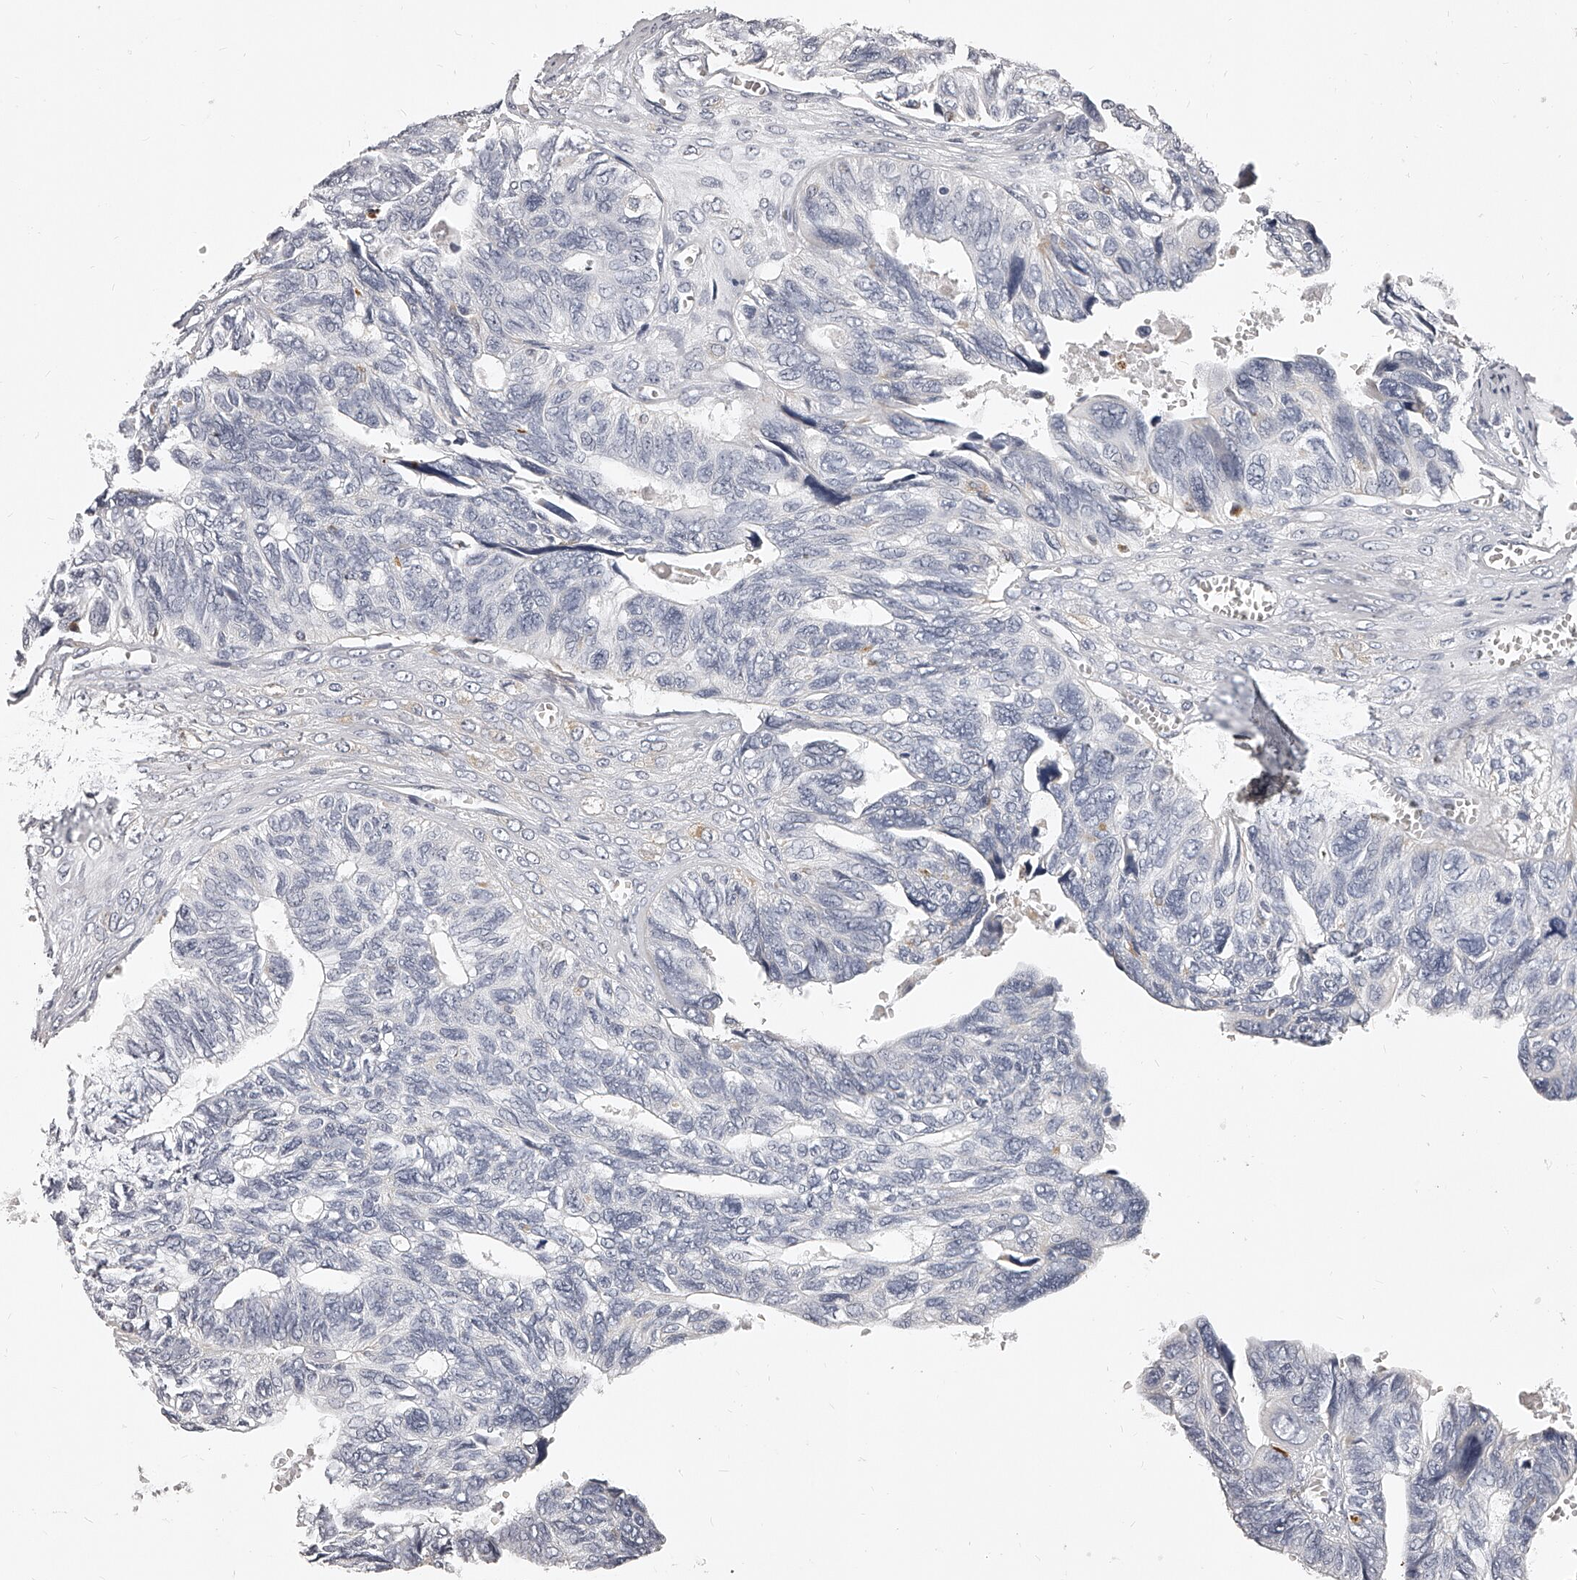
{"staining": {"intensity": "negative", "quantity": "none", "location": "none"}, "tissue": "ovarian cancer", "cell_type": "Tumor cells", "image_type": "cancer", "snomed": [{"axis": "morphology", "description": "Cystadenocarcinoma, serous, NOS"}, {"axis": "topography", "description": "Ovary"}], "caption": "An image of human serous cystadenocarcinoma (ovarian) is negative for staining in tumor cells.", "gene": "DMRT1", "patient": {"sex": "female", "age": 79}}